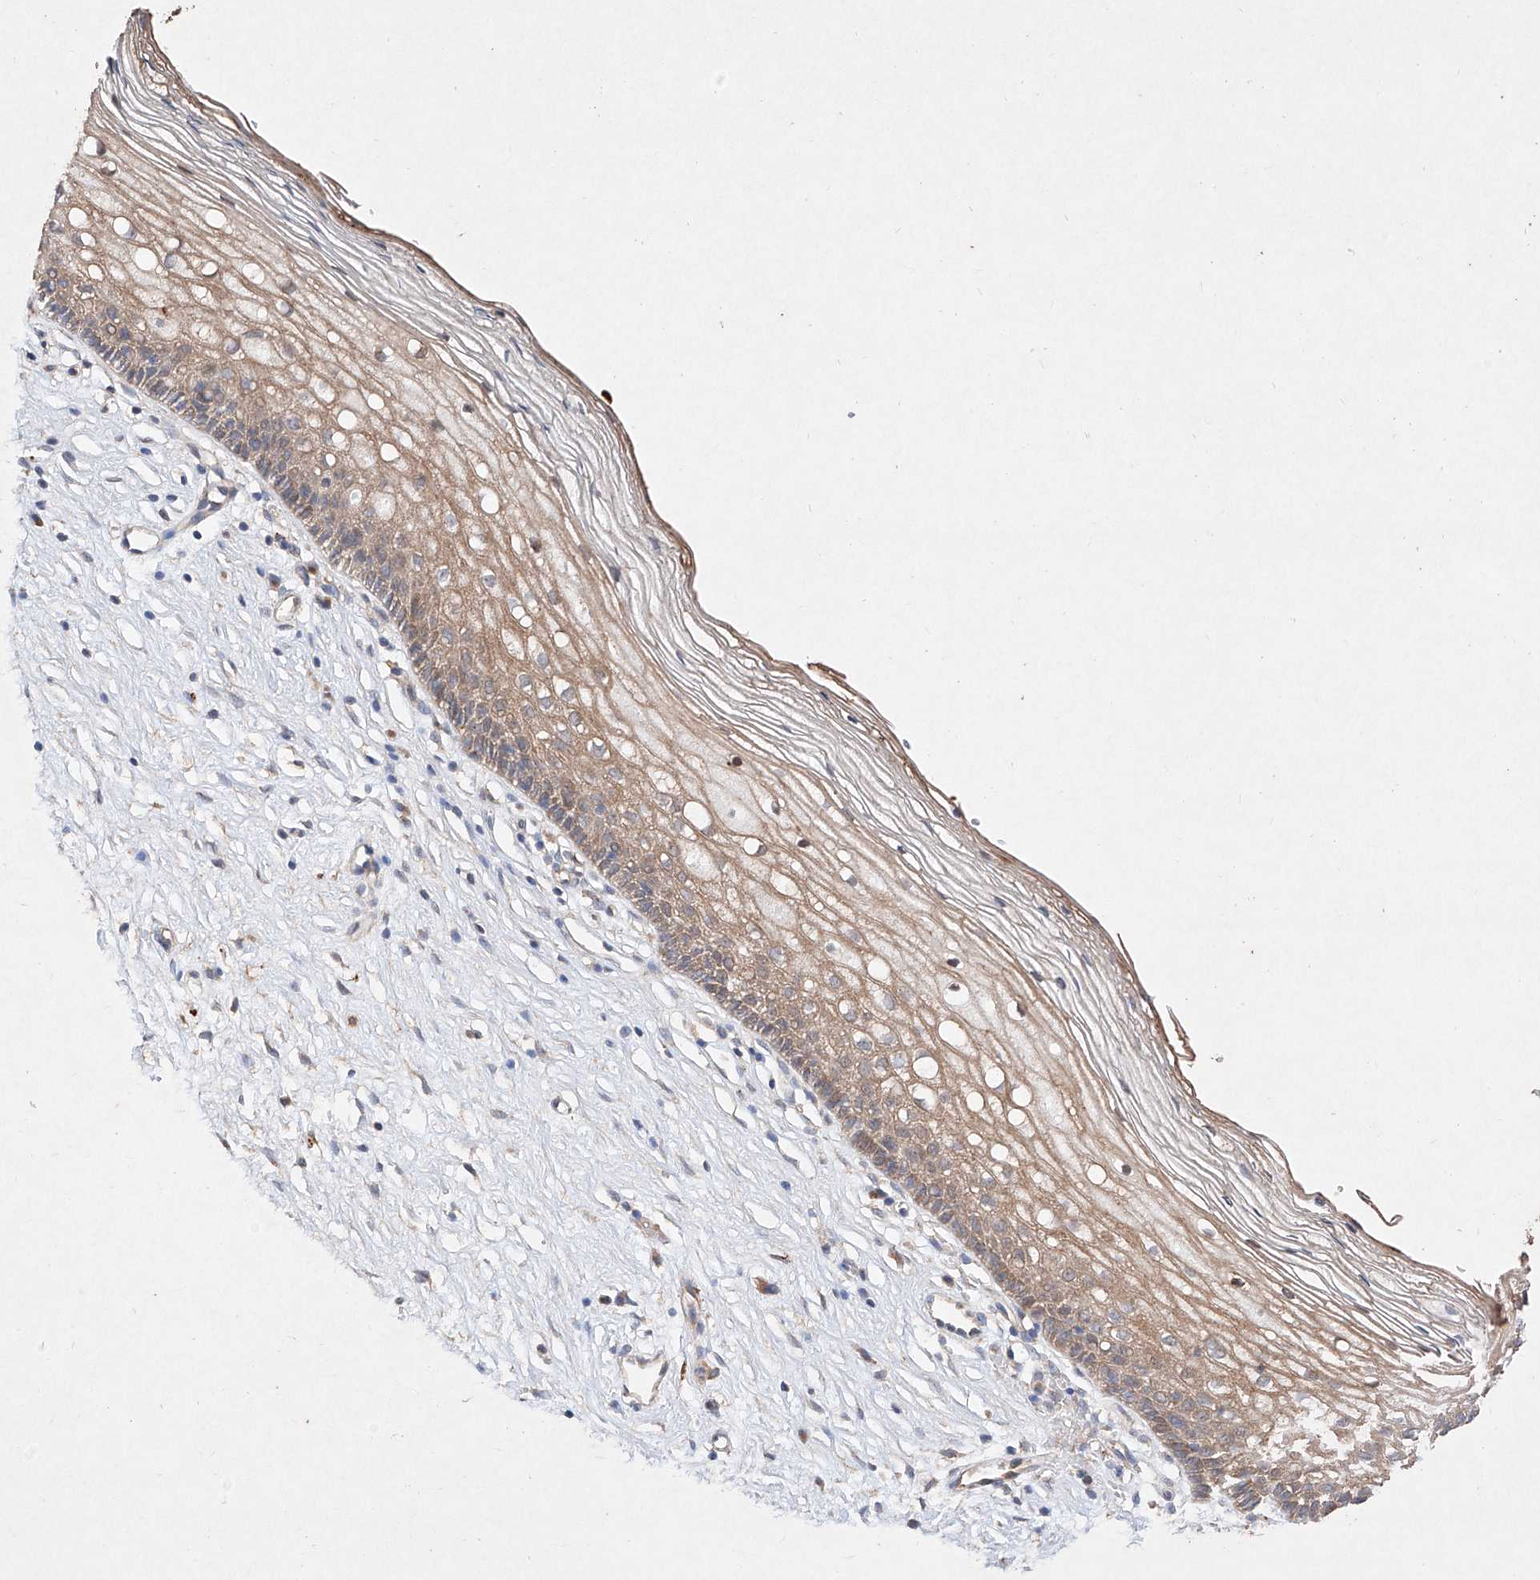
{"staining": {"intensity": "negative", "quantity": "none", "location": "none"}, "tissue": "cervix", "cell_type": "Glandular cells", "image_type": "normal", "snomed": [{"axis": "morphology", "description": "Normal tissue, NOS"}, {"axis": "topography", "description": "Cervix"}], "caption": "A high-resolution micrograph shows immunohistochemistry (IHC) staining of normal cervix, which exhibits no significant positivity in glandular cells.", "gene": "C6orf62", "patient": {"sex": "female", "age": 27}}